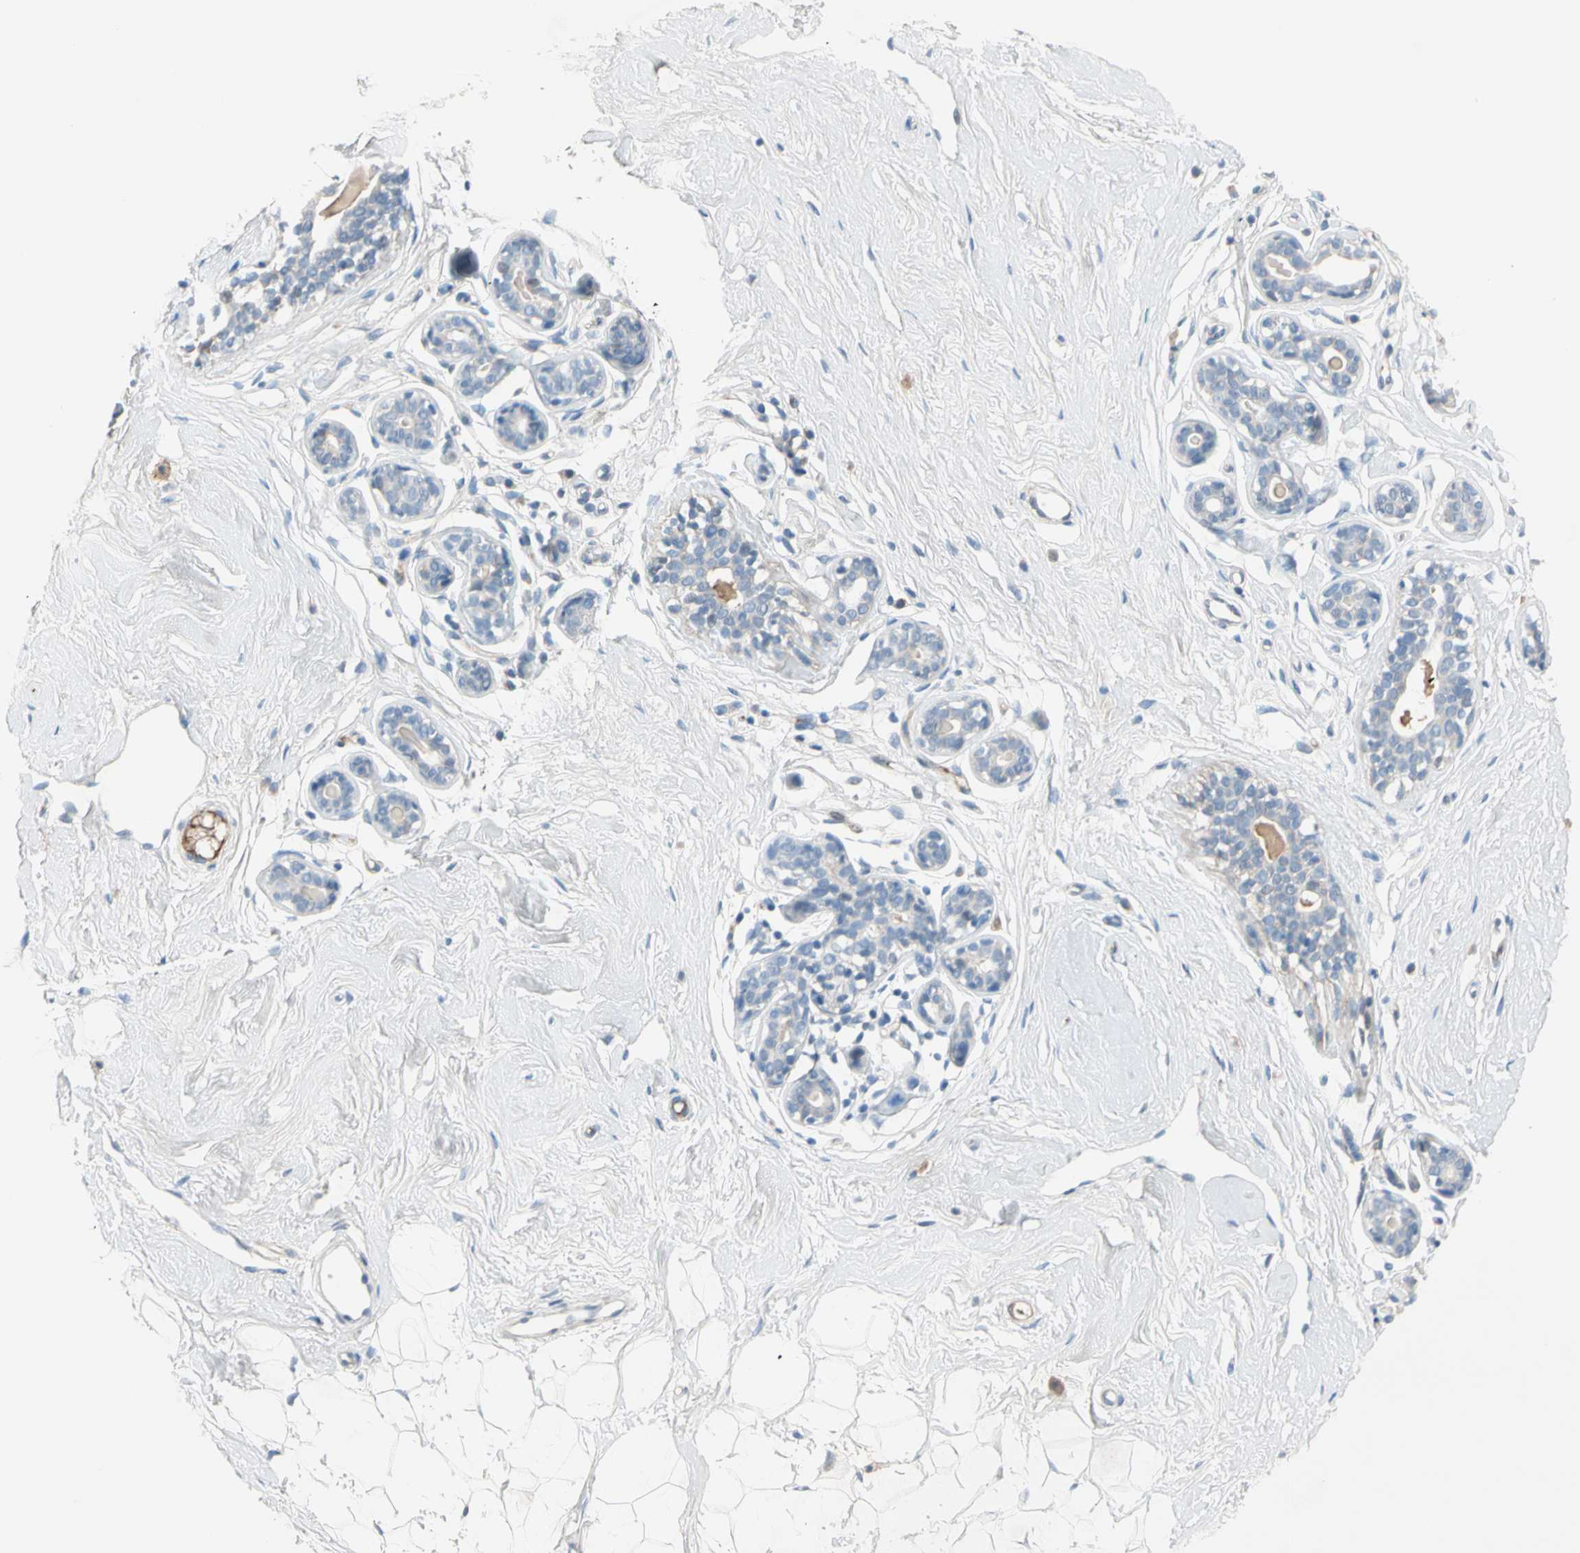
{"staining": {"intensity": "negative", "quantity": "none", "location": "none"}, "tissue": "breast", "cell_type": "Adipocytes", "image_type": "normal", "snomed": [{"axis": "morphology", "description": "Normal tissue, NOS"}, {"axis": "topography", "description": "Breast"}], "caption": "Micrograph shows no significant protein staining in adipocytes of benign breast. (Stains: DAB IHC with hematoxylin counter stain, Microscopy: brightfield microscopy at high magnification).", "gene": "SERPIND1", "patient": {"sex": "female", "age": 23}}